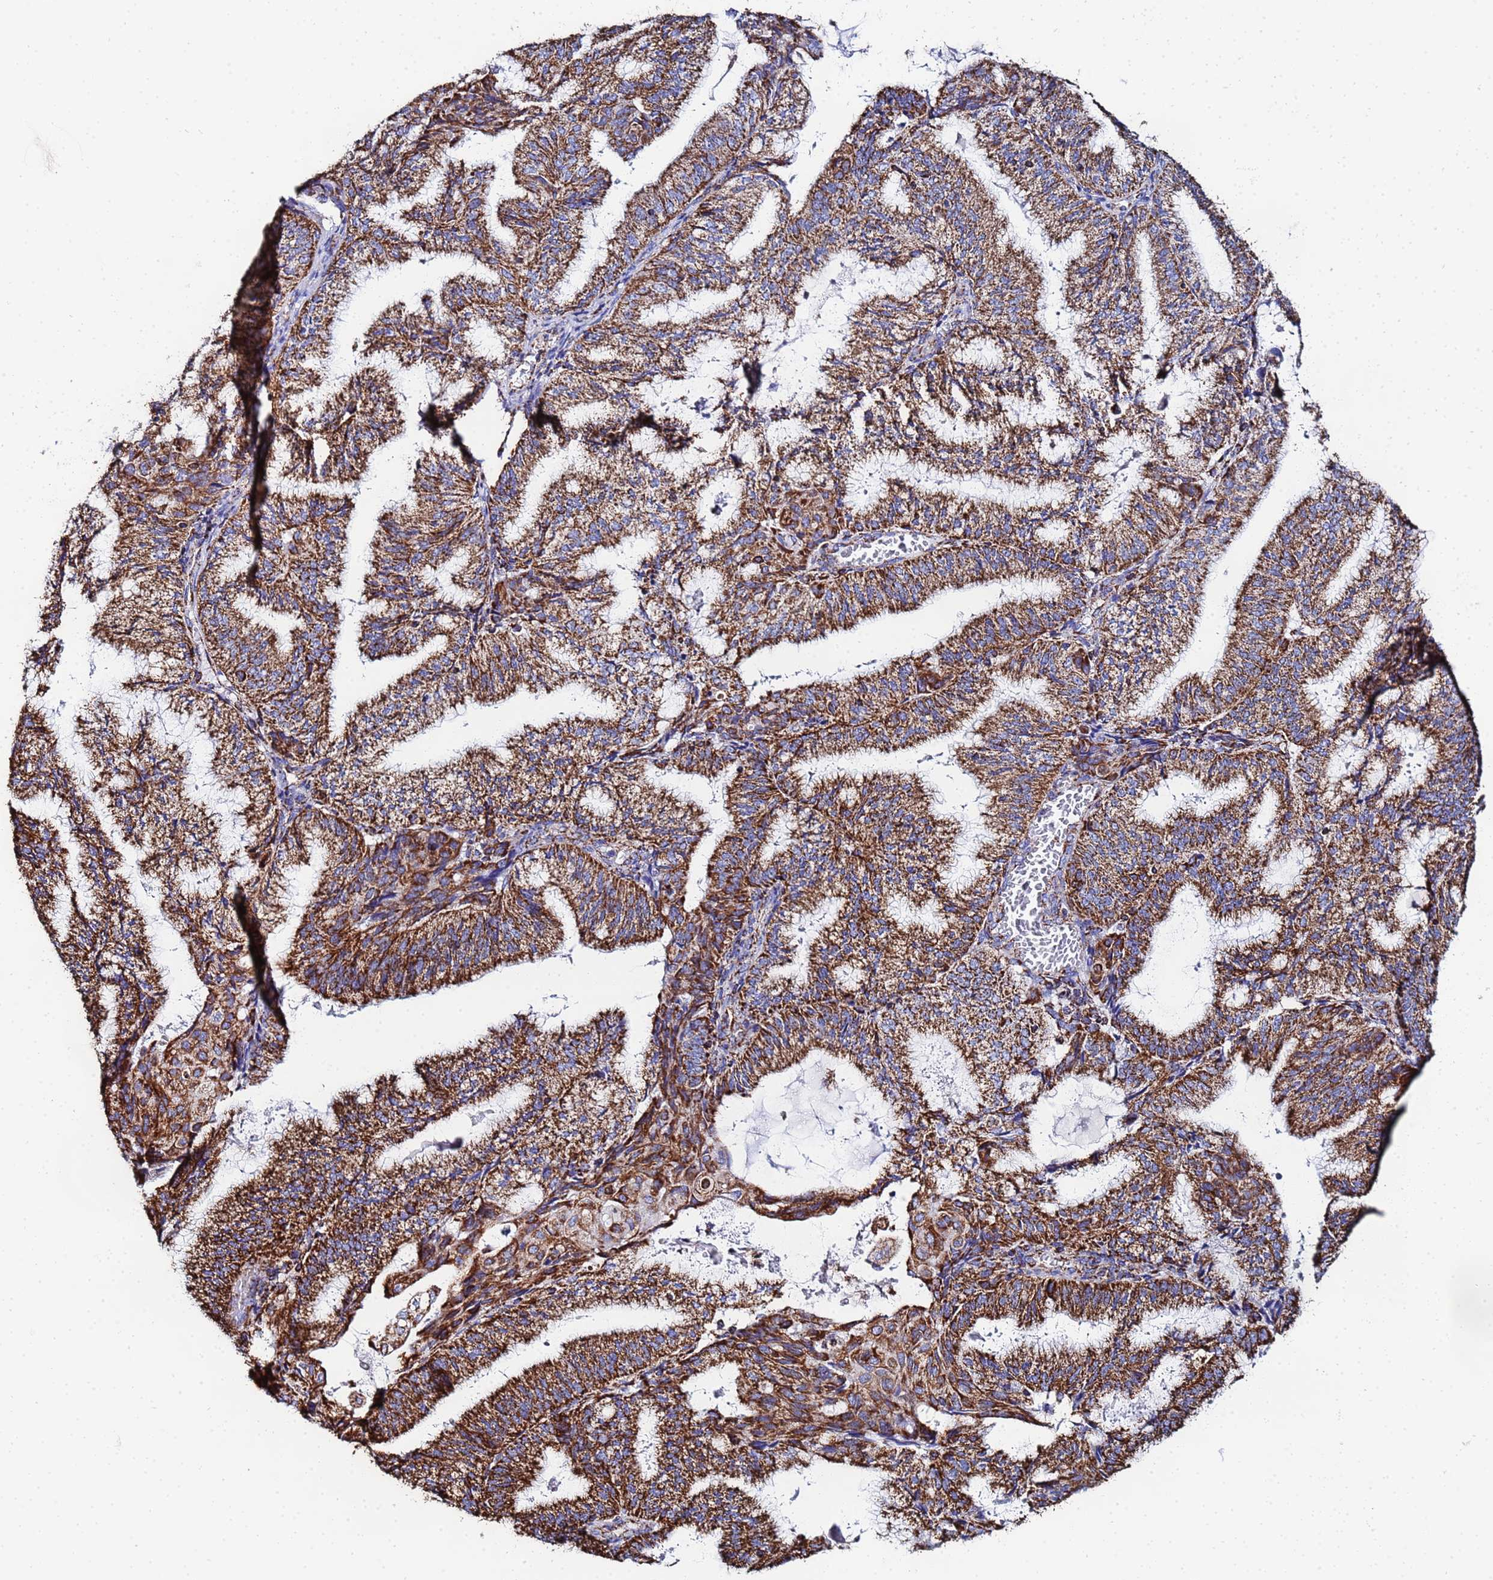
{"staining": {"intensity": "strong", "quantity": ">75%", "location": "cytoplasmic/membranous"}, "tissue": "endometrial cancer", "cell_type": "Tumor cells", "image_type": "cancer", "snomed": [{"axis": "morphology", "description": "Adenocarcinoma, NOS"}, {"axis": "topography", "description": "Endometrium"}], "caption": "Endometrial adenocarcinoma was stained to show a protein in brown. There is high levels of strong cytoplasmic/membranous expression in about >75% of tumor cells. The protein is shown in brown color, while the nuclei are stained blue.", "gene": "GLUD1", "patient": {"sex": "female", "age": 49}}